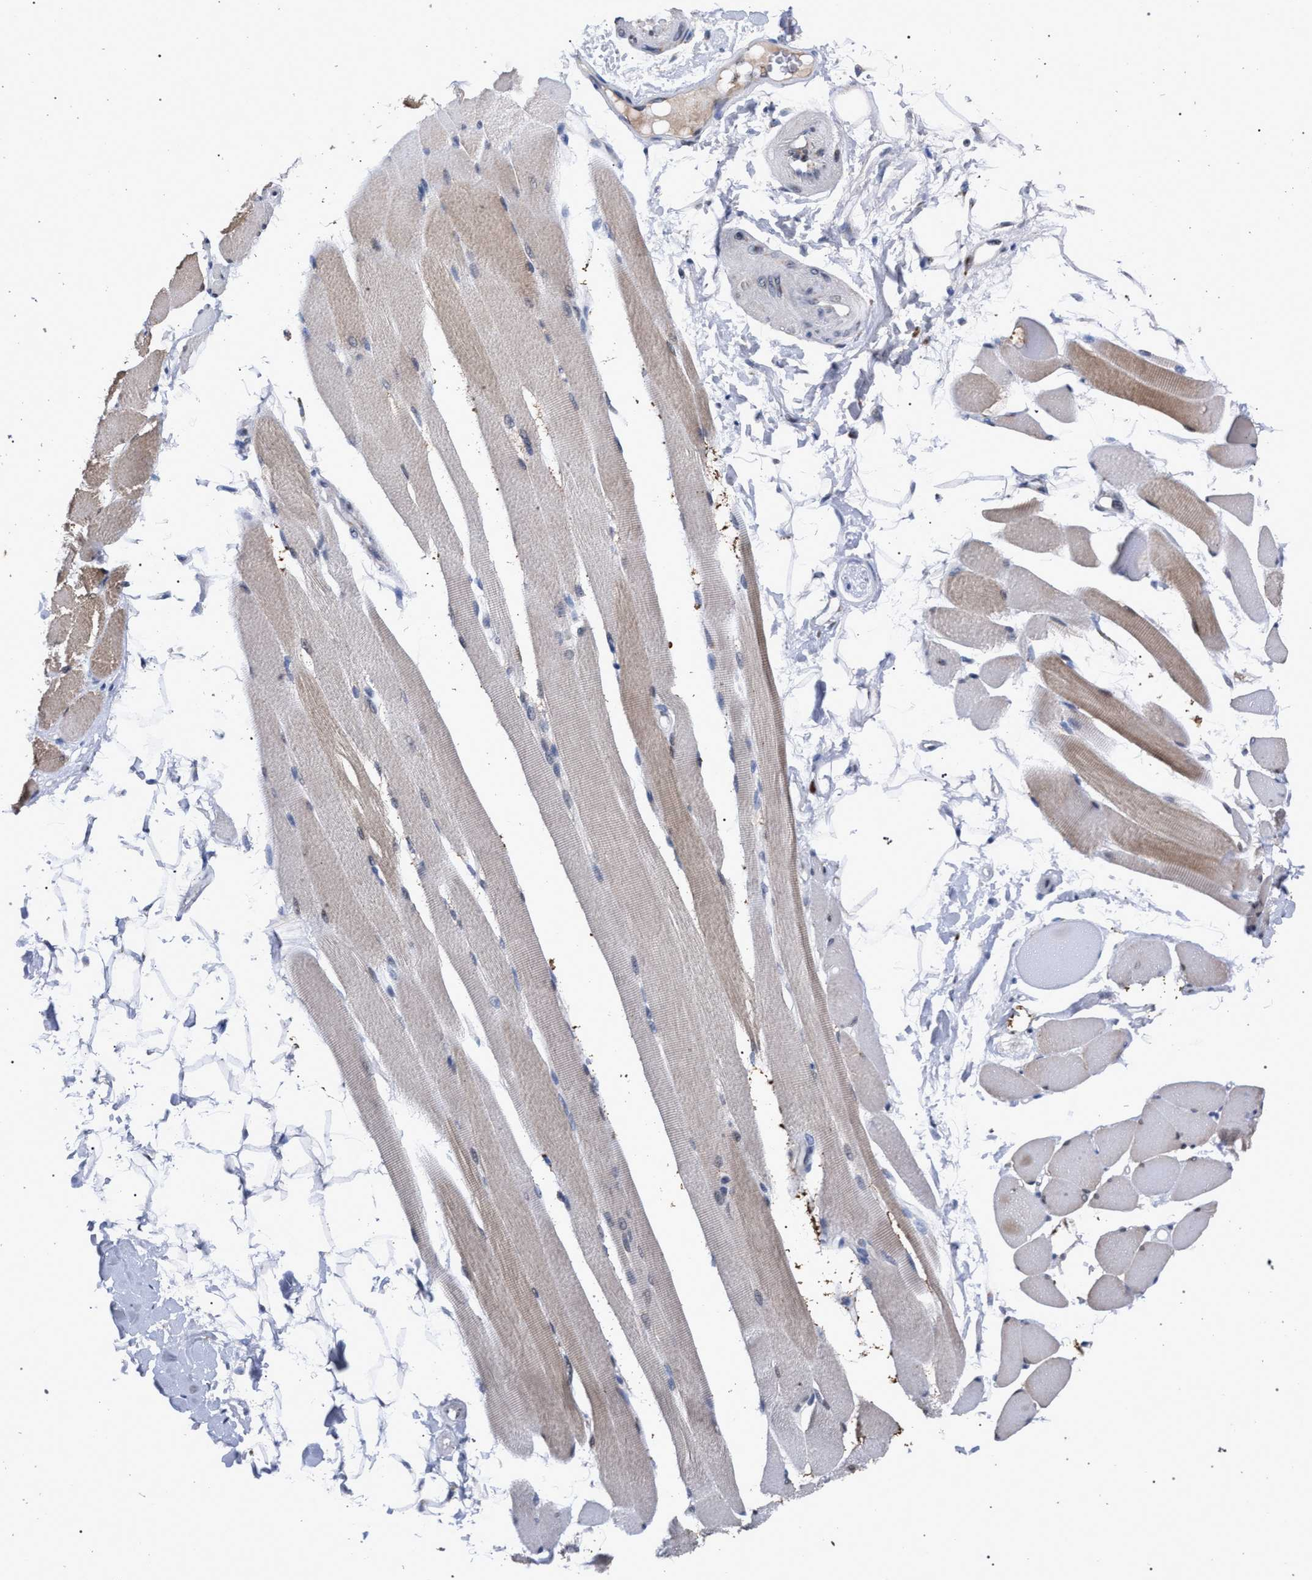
{"staining": {"intensity": "weak", "quantity": ">75%", "location": "cytoplasmic/membranous"}, "tissue": "skeletal muscle", "cell_type": "Myocytes", "image_type": "normal", "snomed": [{"axis": "morphology", "description": "Normal tissue, NOS"}, {"axis": "topography", "description": "Skeletal muscle"}, {"axis": "topography", "description": "Peripheral nerve tissue"}], "caption": "DAB (3,3'-diaminobenzidine) immunohistochemical staining of normal human skeletal muscle shows weak cytoplasmic/membranous protein expression in about >75% of myocytes. The staining was performed using DAB (3,3'-diaminobenzidine), with brown indicating positive protein expression. Nuclei are stained blue with hematoxylin.", "gene": "GOLGA2", "patient": {"sex": "female", "age": 84}}